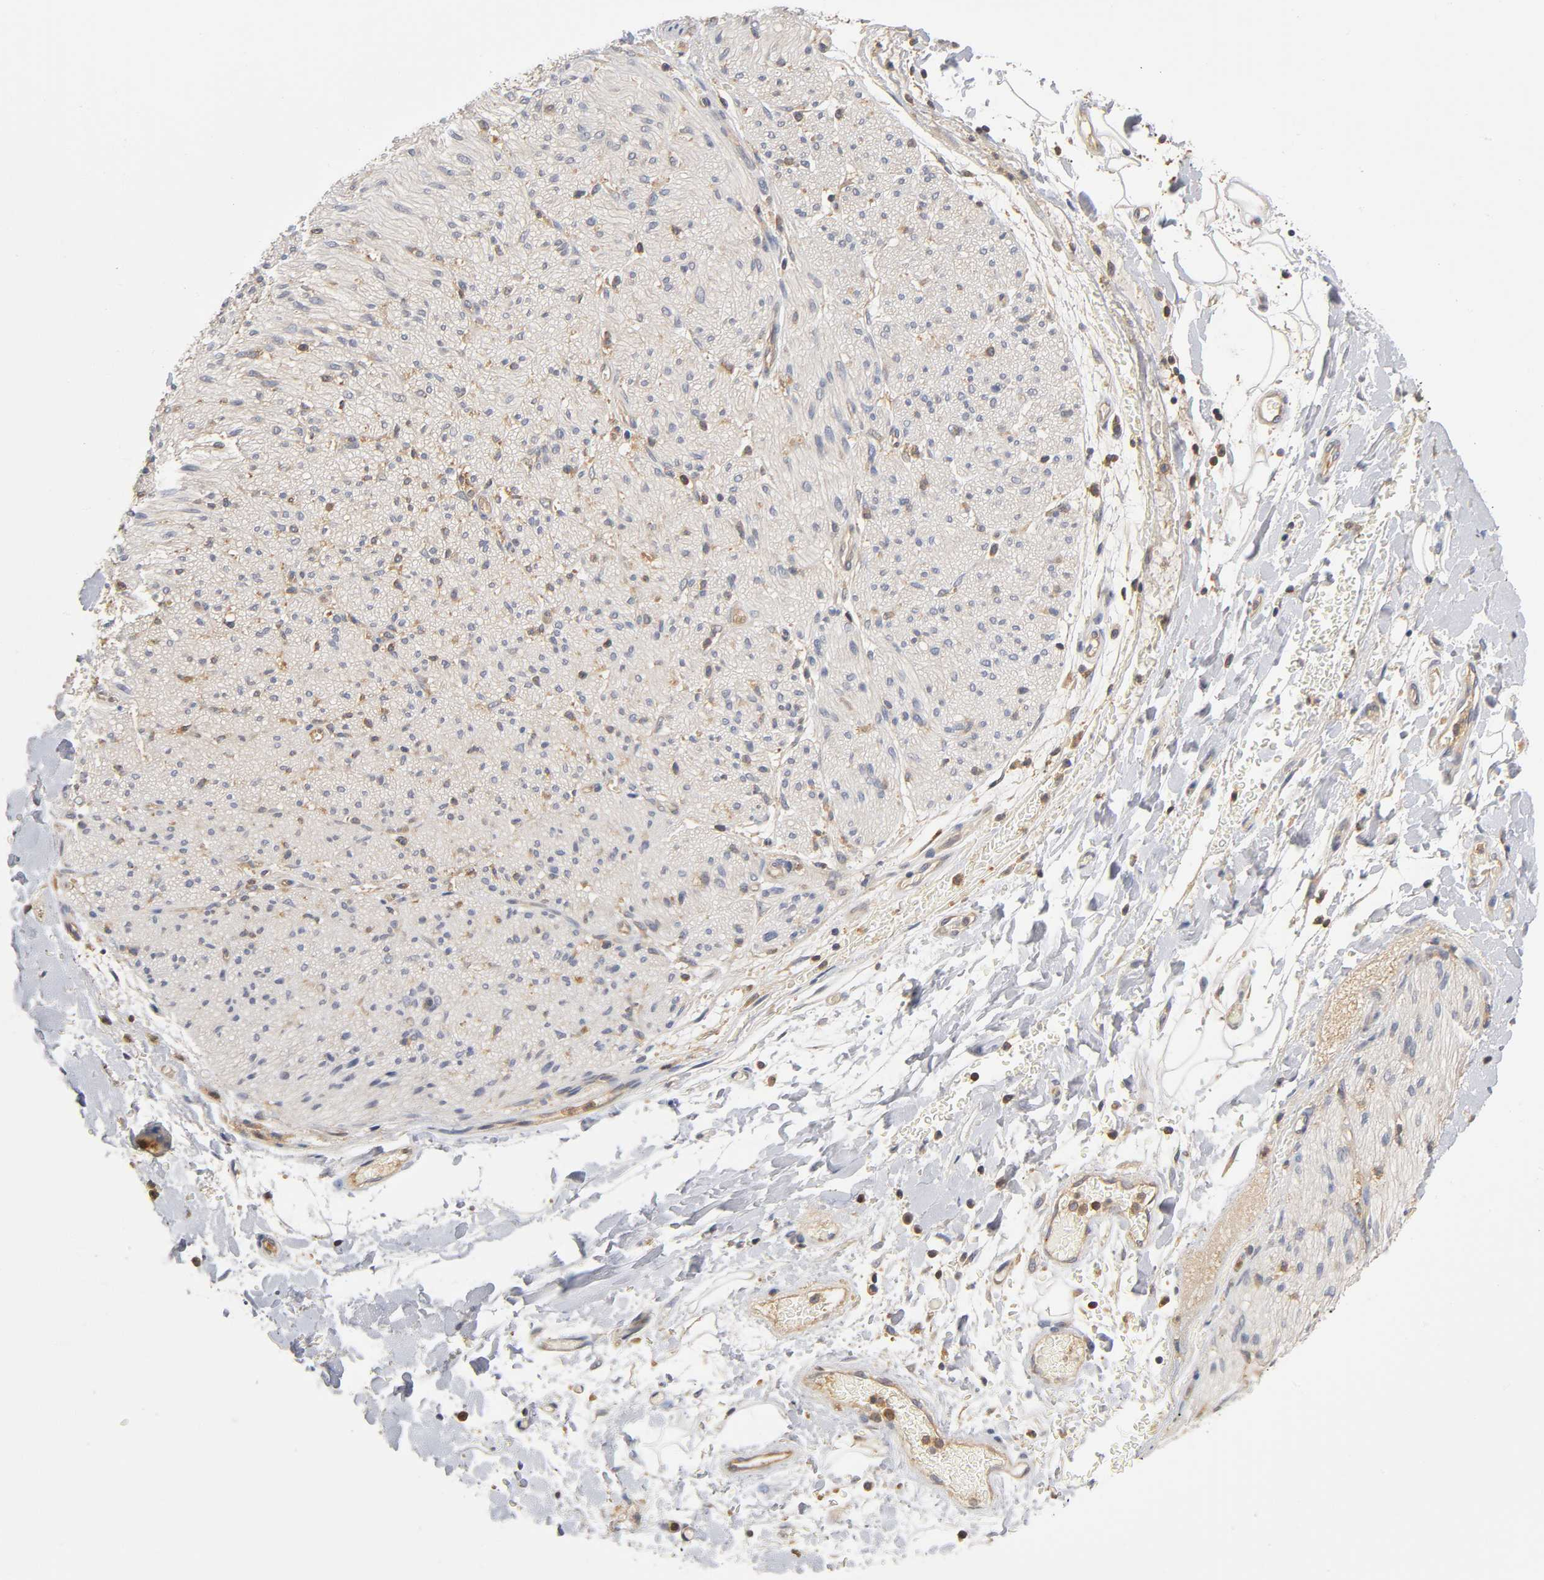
{"staining": {"intensity": "moderate", "quantity": "<25%", "location": "cytoplasmic/membranous"}, "tissue": "adipose tissue", "cell_type": "Adipocytes", "image_type": "normal", "snomed": [{"axis": "morphology", "description": "Normal tissue, NOS"}, {"axis": "morphology", "description": "Cholangiocarcinoma"}, {"axis": "topography", "description": "Liver"}, {"axis": "topography", "description": "Peripheral nerve tissue"}], "caption": "Adipose tissue stained with a brown dye displays moderate cytoplasmic/membranous positive positivity in approximately <25% of adipocytes.", "gene": "ACTR2", "patient": {"sex": "male", "age": 50}}